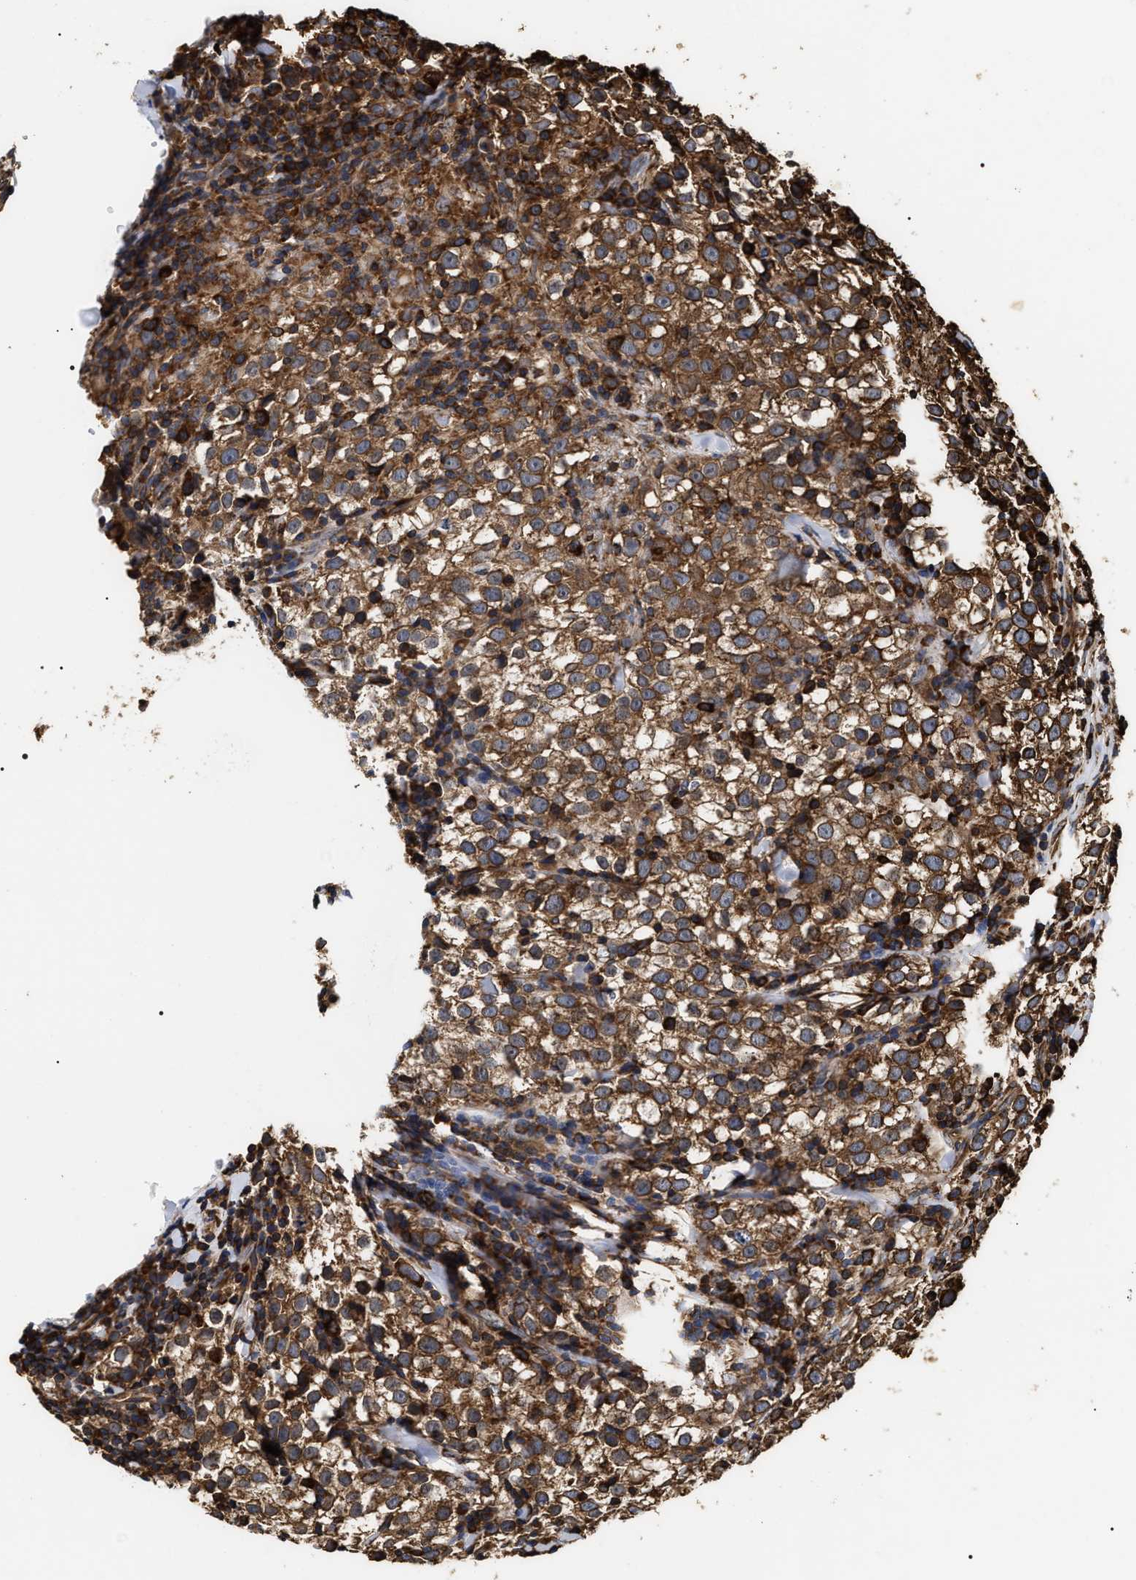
{"staining": {"intensity": "moderate", "quantity": ">75%", "location": "cytoplasmic/membranous"}, "tissue": "testis cancer", "cell_type": "Tumor cells", "image_type": "cancer", "snomed": [{"axis": "morphology", "description": "Seminoma, NOS"}, {"axis": "morphology", "description": "Carcinoma, Embryonal, NOS"}, {"axis": "topography", "description": "Testis"}], "caption": "IHC histopathology image of neoplastic tissue: human seminoma (testis) stained using immunohistochemistry displays medium levels of moderate protein expression localized specifically in the cytoplasmic/membranous of tumor cells, appearing as a cytoplasmic/membranous brown color.", "gene": "SERBP1", "patient": {"sex": "male", "age": 36}}